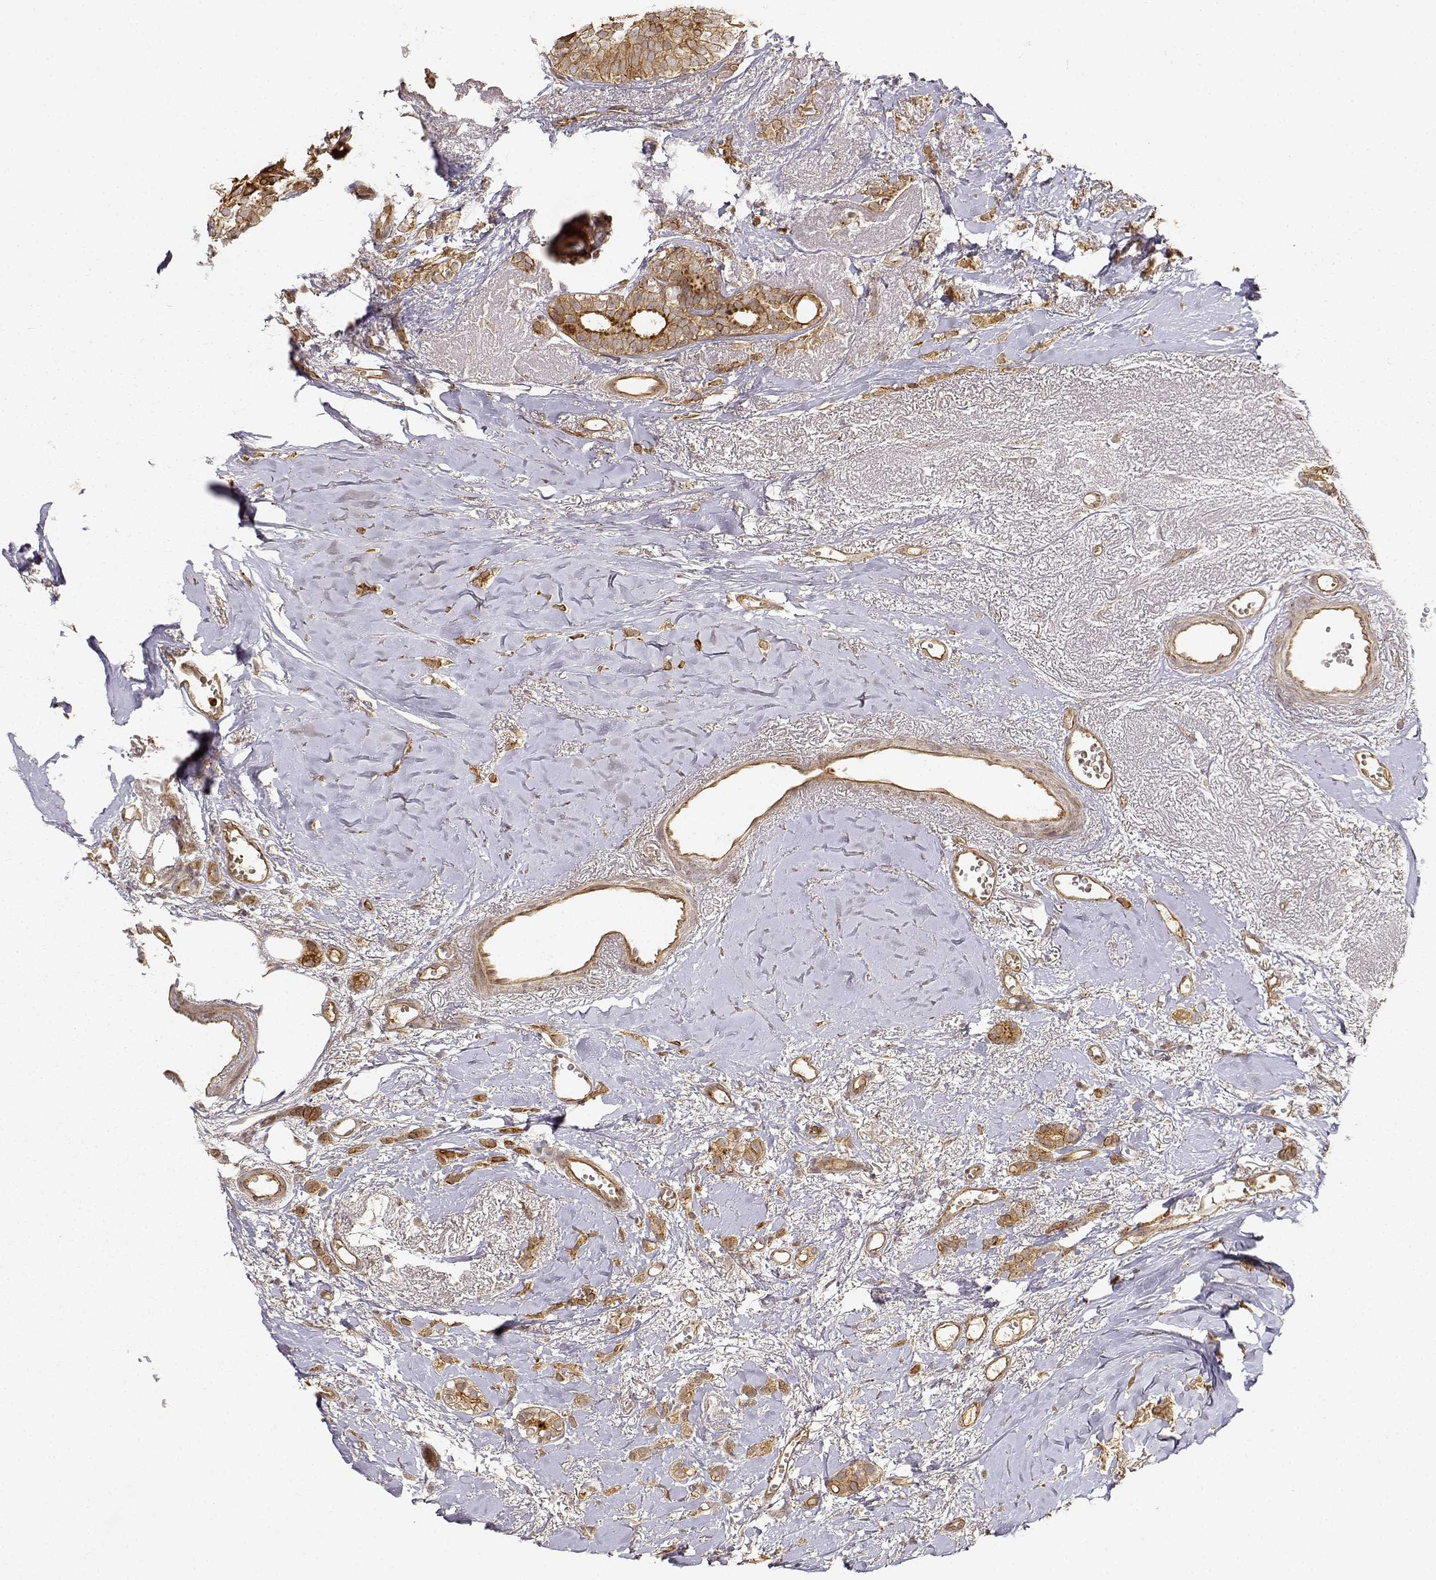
{"staining": {"intensity": "moderate", "quantity": ">75%", "location": "cytoplasmic/membranous"}, "tissue": "breast cancer", "cell_type": "Tumor cells", "image_type": "cancer", "snomed": [{"axis": "morphology", "description": "Duct carcinoma"}, {"axis": "topography", "description": "Breast"}], "caption": "Brown immunohistochemical staining in breast cancer (infiltrating ductal carcinoma) displays moderate cytoplasmic/membranous expression in approximately >75% of tumor cells. (brown staining indicates protein expression, while blue staining denotes nuclei).", "gene": "CDK5RAP2", "patient": {"sex": "female", "age": 85}}